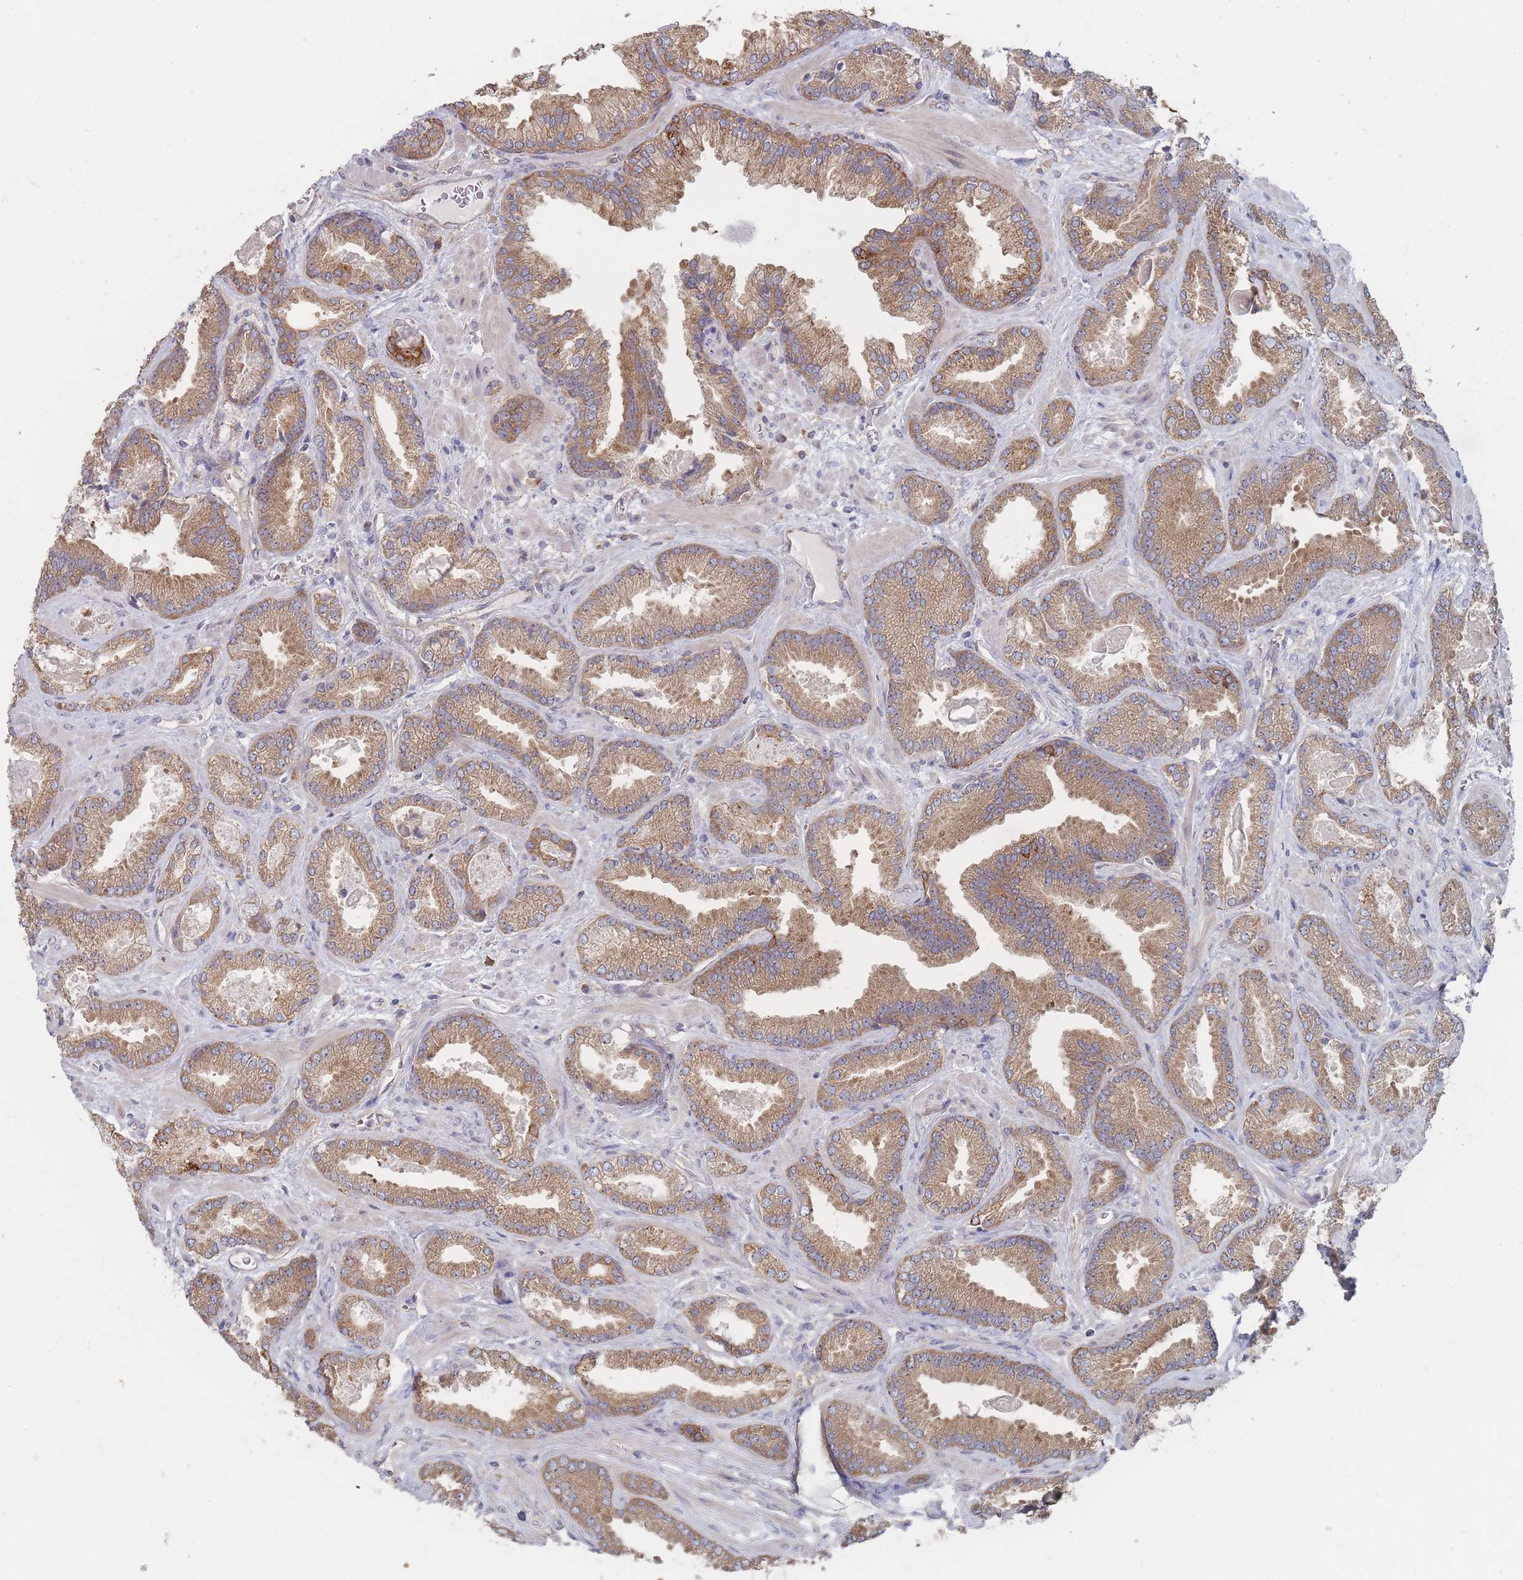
{"staining": {"intensity": "moderate", "quantity": ">75%", "location": "cytoplasmic/membranous"}, "tissue": "prostate cancer", "cell_type": "Tumor cells", "image_type": "cancer", "snomed": [{"axis": "morphology", "description": "Adenocarcinoma, Low grade"}, {"axis": "topography", "description": "Prostate"}], "caption": "Immunohistochemistry (IHC) of low-grade adenocarcinoma (prostate) shows medium levels of moderate cytoplasmic/membranous expression in about >75% of tumor cells.", "gene": "EFCC1", "patient": {"sex": "male", "age": 62}}